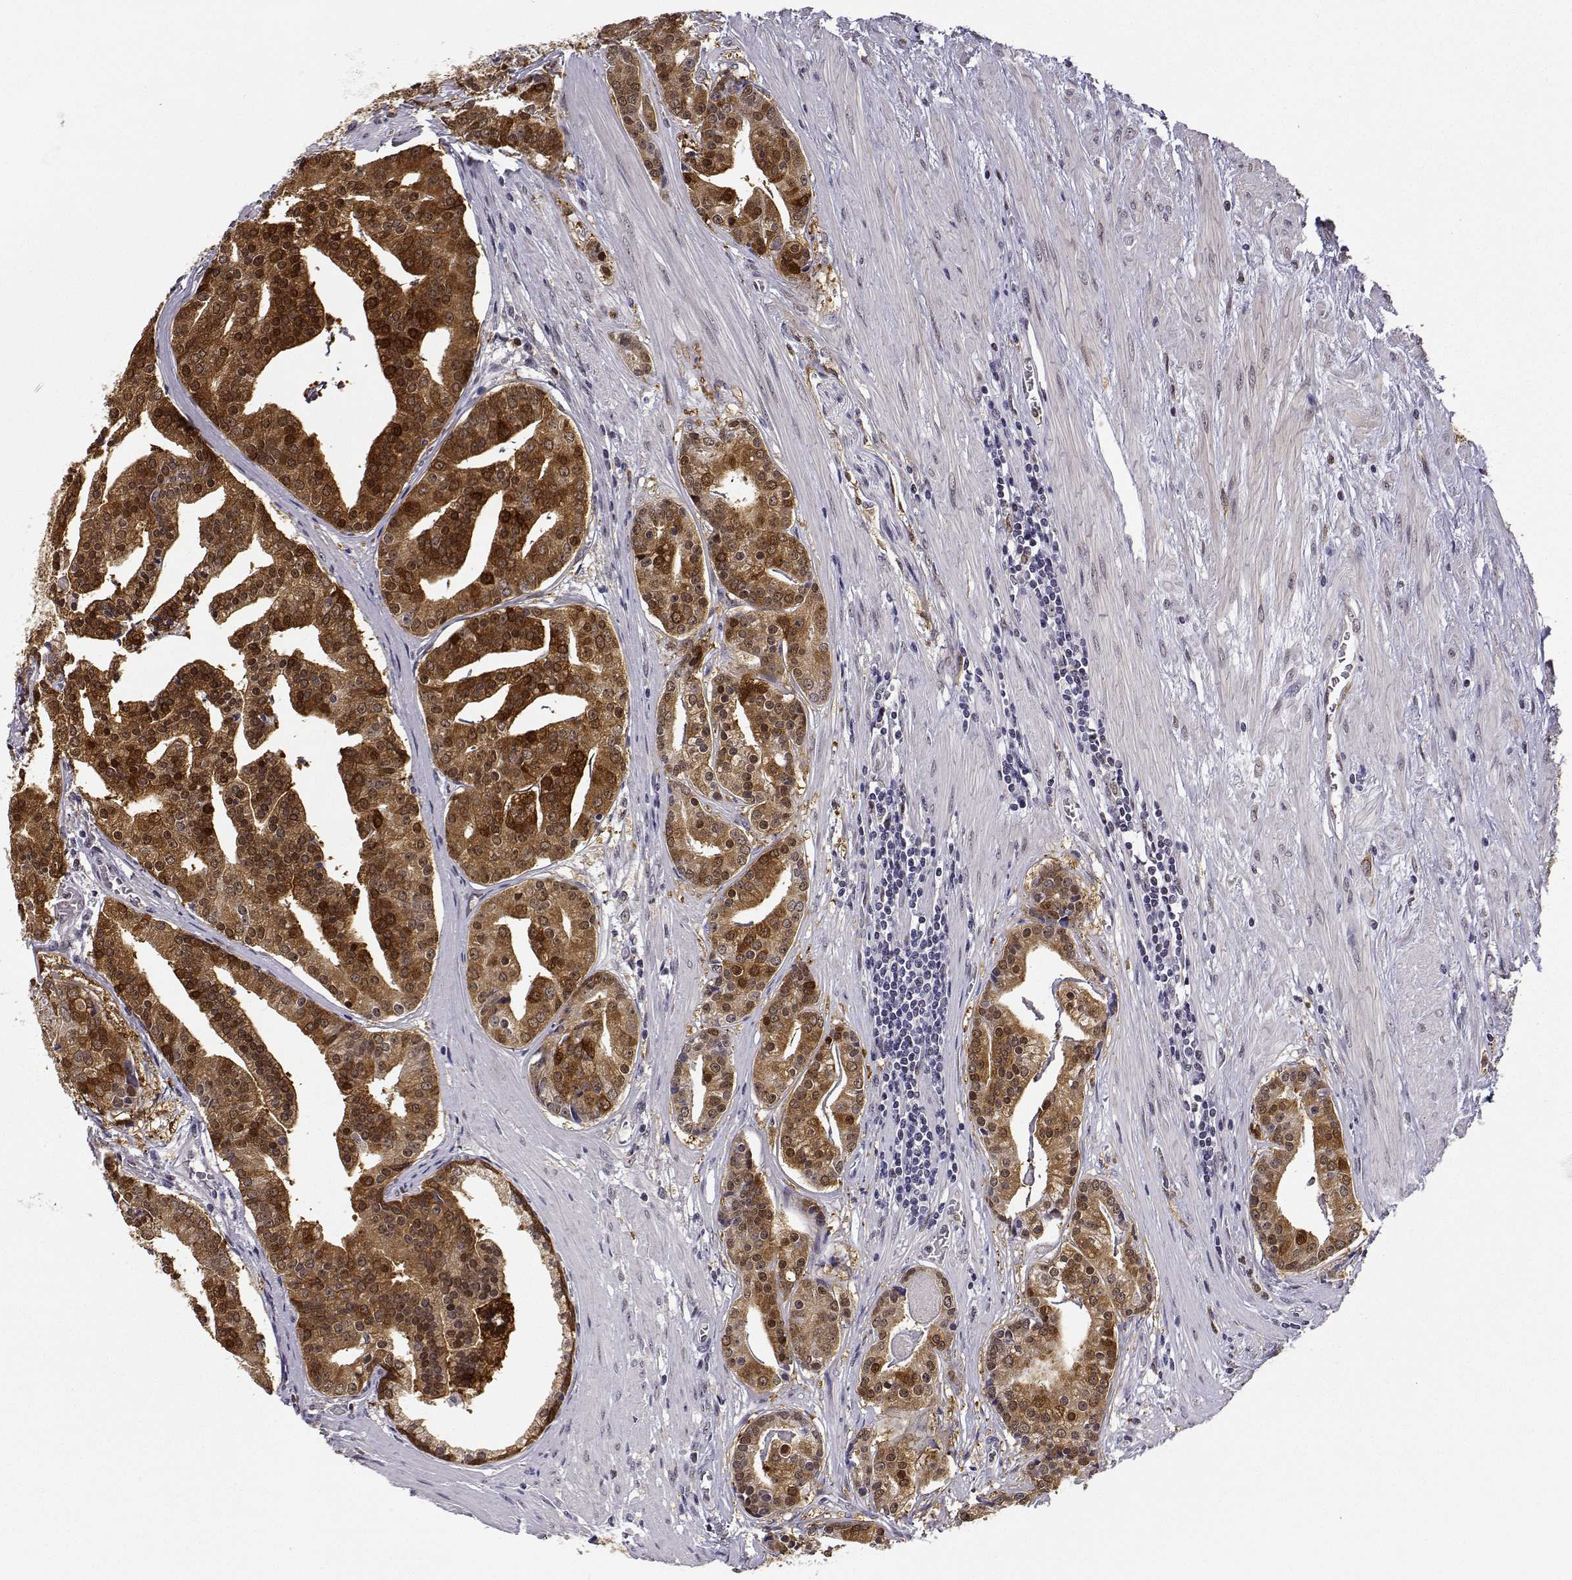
{"staining": {"intensity": "strong", "quantity": ">75%", "location": "cytoplasmic/membranous,nuclear"}, "tissue": "prostate cancer", "cell_type": "Tumor cells", "image_type": "cancer", "snomed": [{"axis": "morphology", "description": "Adenocarcinoma, NOS"}, {"axis": "topography", "description": "Prostate and seminal vesicle, NOS"}, {"axis": "topography", "description": "Prostate"}], "caption": "The histopathology image shows a brown stain indicating the presence of a protein in the cytoplasmic/membranous and nuclear of tumor cells in adenocarcinoma (prostate).", "gene": "PHGDH", "patient": {"sex": "male", "age": 44}}